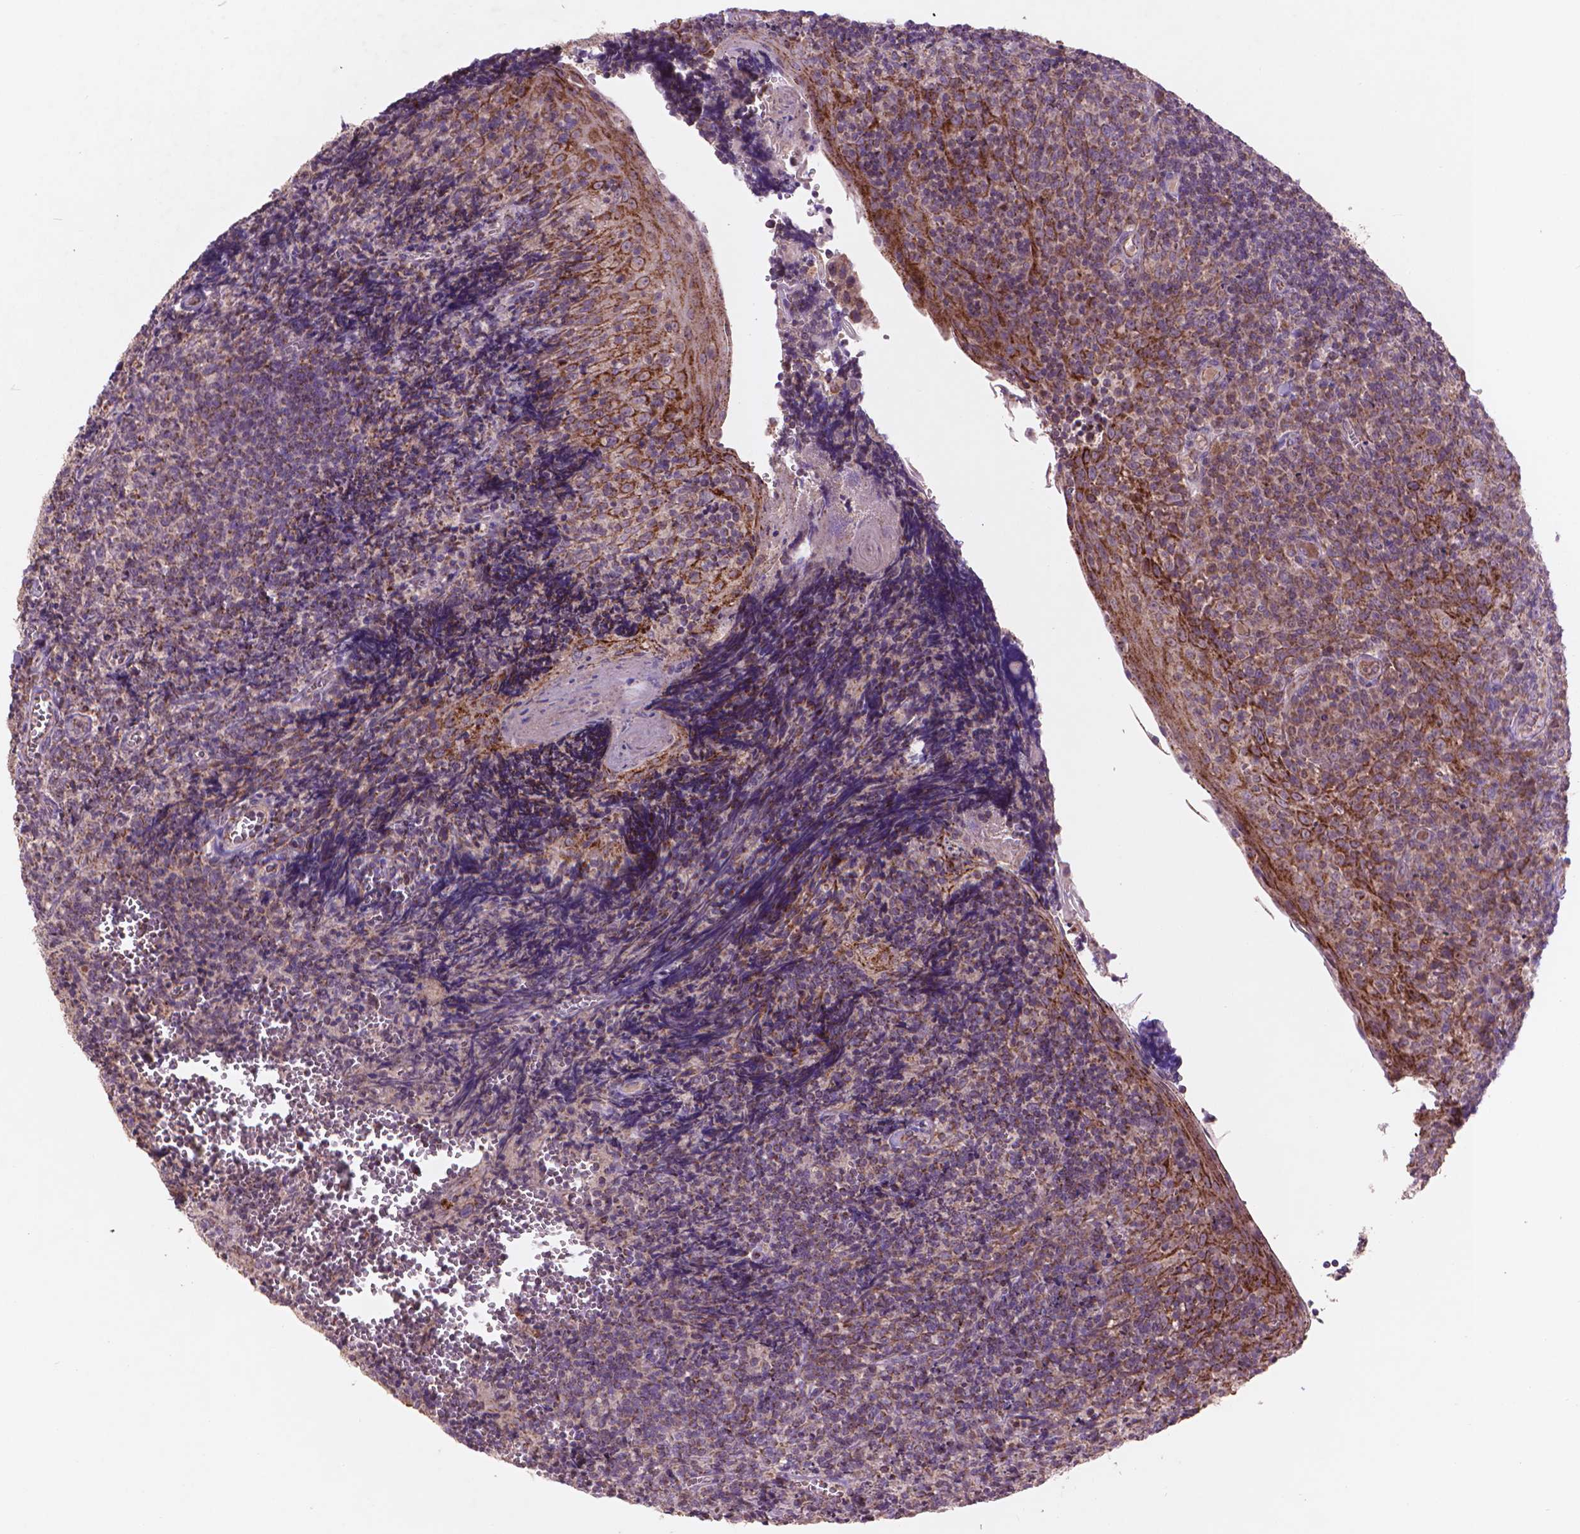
{"staining": {"intensity": "moderate", "quantity": ">75%", "location": "cytoplasmic/membranous"}, "tissue": "tonsil", "cell_type": "Germinal center cells", "image_type": "normal", "snomed": [{"axis": "morphology", "description": "Normal tissue, NOS"}, {"axis": "morphology", "description": "Inflammation, NOS"}, {"axis": "topography", "description": "Tonsil"}], "caption": "Immunohistochemical staining of normal tonsil demonstrates moderate cytoplasmic/membranous protein staining in about >75% of germinal center cells. (brown staining indicates protein expression, while blue staining denotes nuclei).", "gene": "NLRX1", "patient": {"sex": "female", "age": 31}}